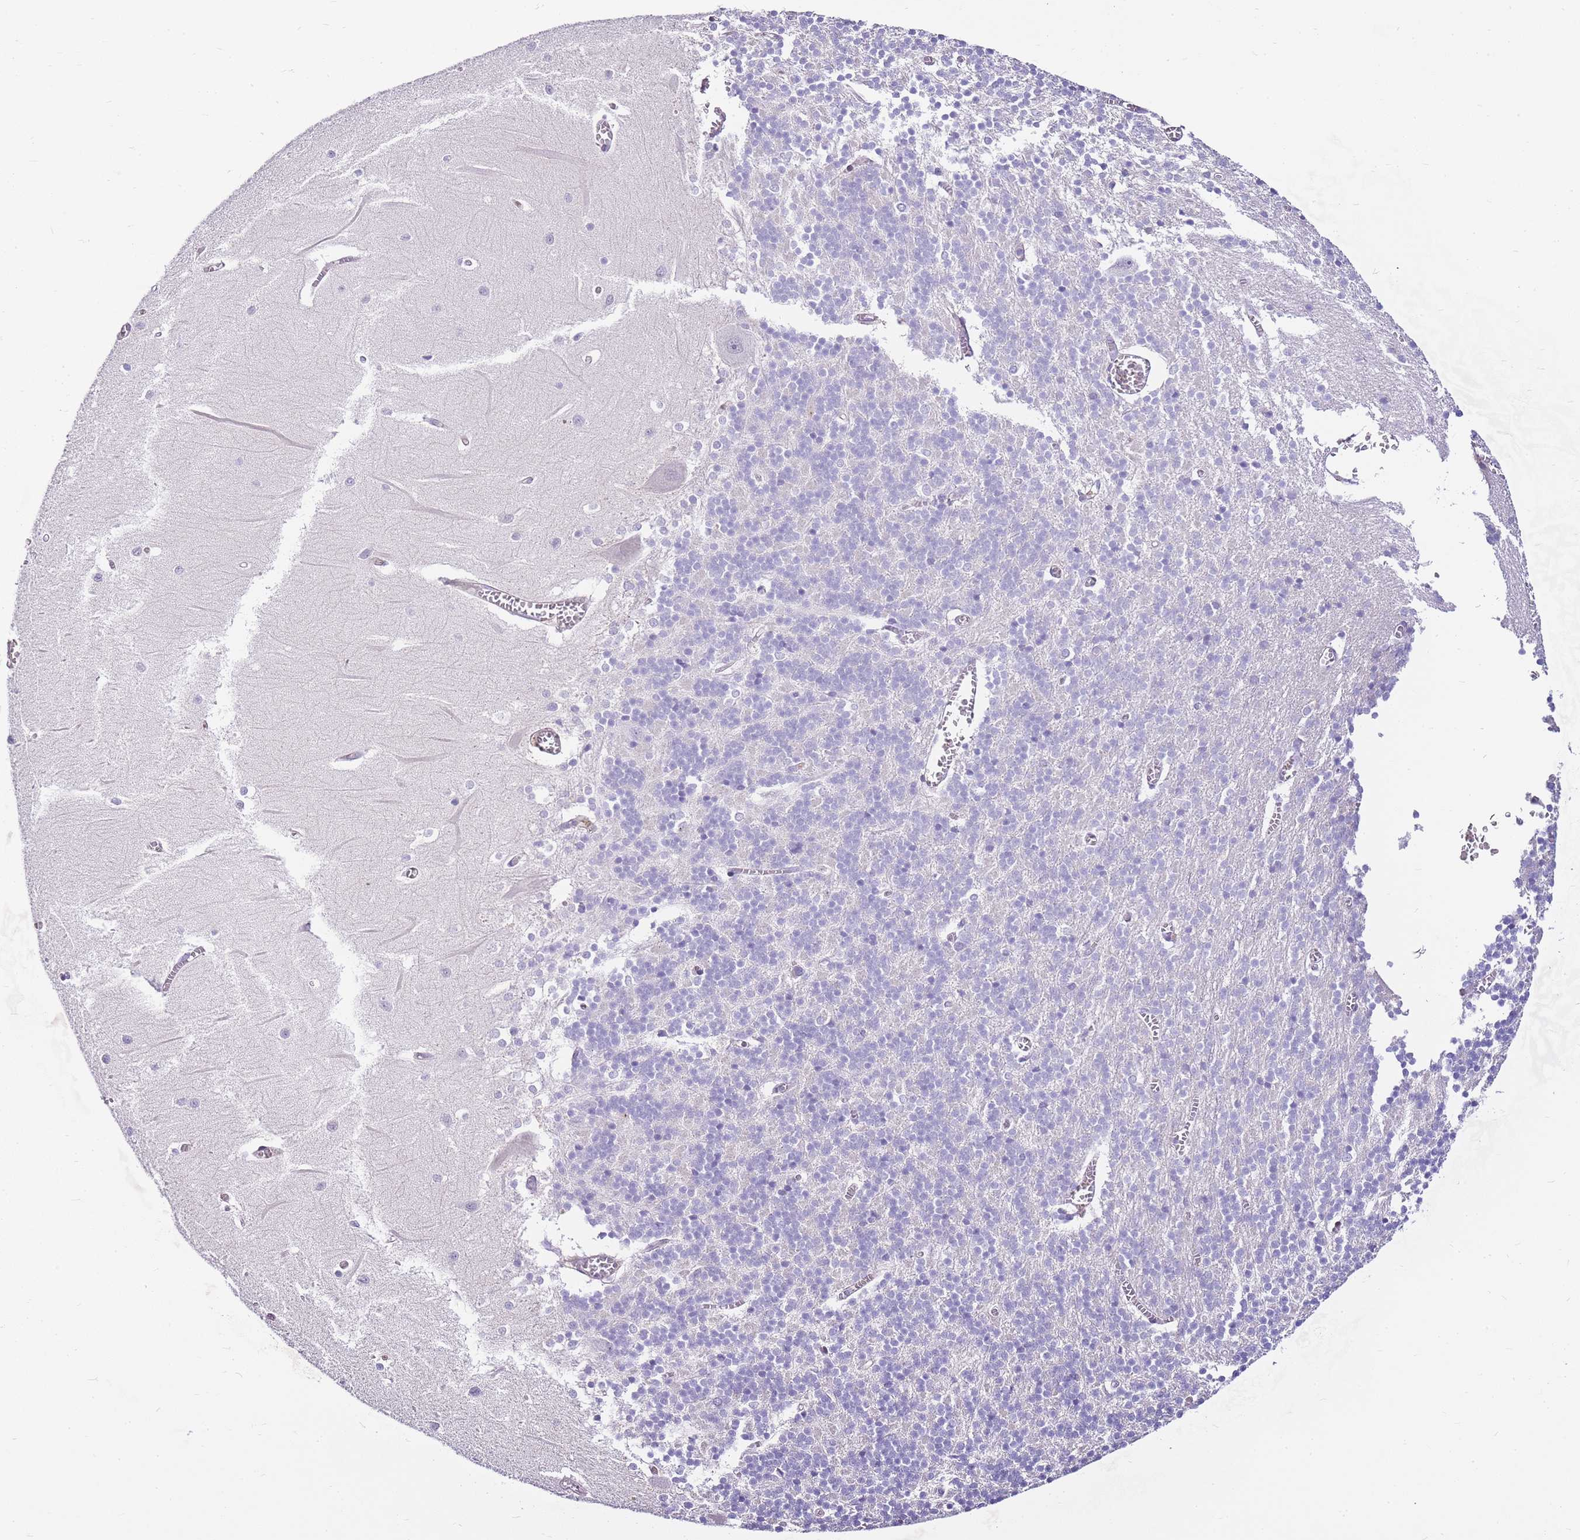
{"staining": {"intensity": "negative", "quantity": "none", "location": "none"}, "tissue": "cerebellum", "cell_type": "Cells in granular layer", "image_type": "normal", "snomed": [{"axis": "morphology", "description": "Normal tissue, NOS"}, {"axis": "topography", "description": "Cerebellum"}], "caption": "Image shows no protein staining in cells in granular layer of normal cerebellum.", "gene": "CLBA1", "patient": {"sex": "male", "age": 37}}